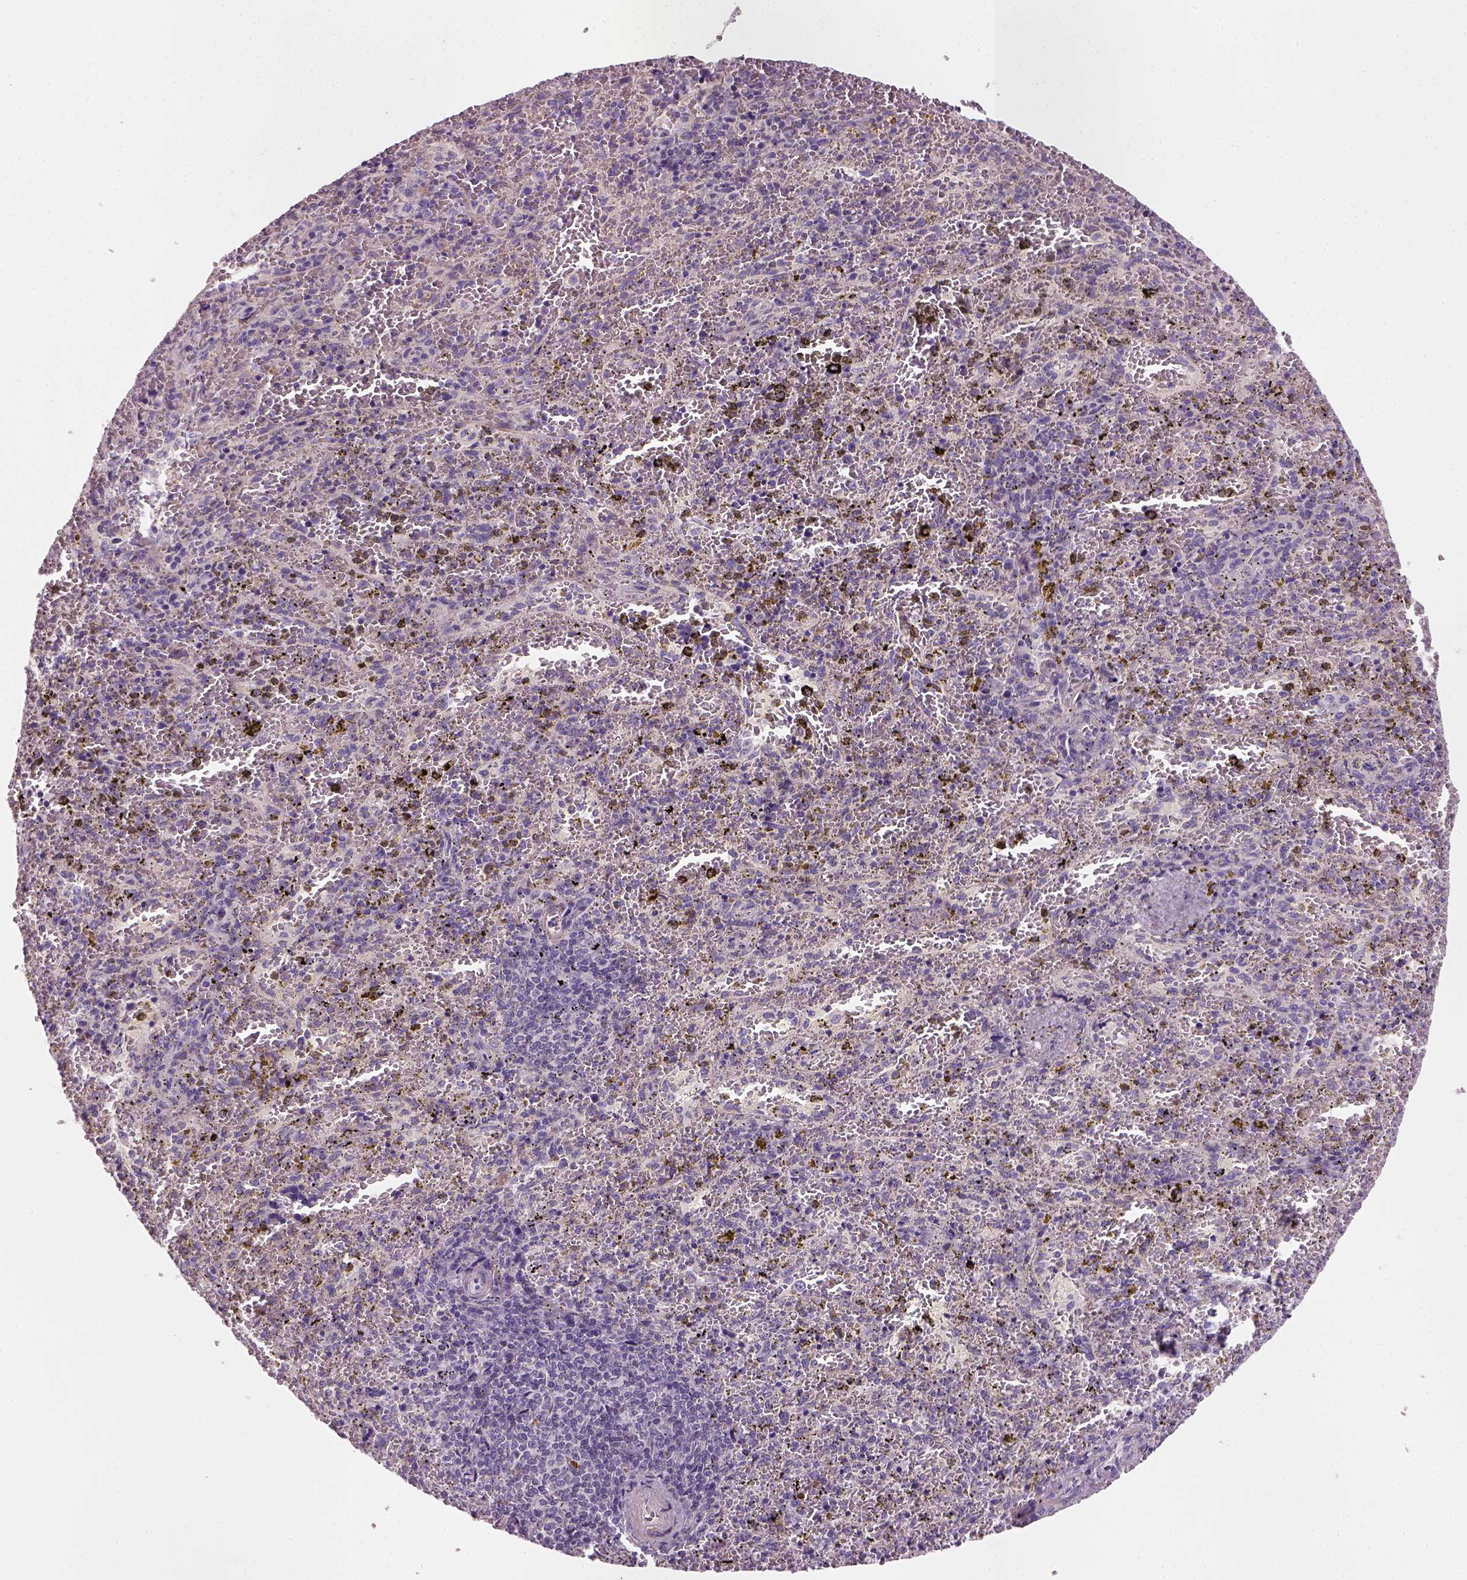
{"staining": {"intensity": "negative", "quantity": "none", "location": "none"}, "tissue": "spleen", "cell_type": "Cells in red pulp", "image_type": "normal", "snomed": [{"axis": "morphology", "description": "Normal tissue, NOS"}, {"axis": "topography", "description": "Spleen"}], "caption": "Cells in red pulp are negative for brown protein staining in benign spleen. The staining was performed using DAB (3,3'-diaminobenzidine) to visualize the protein expression in brown, while the nuclei were stained in blue with hematoxylin (Magnification: 20x).", "gene": "ELOVL3", "patient": {"sex": "female", "age": 50}}